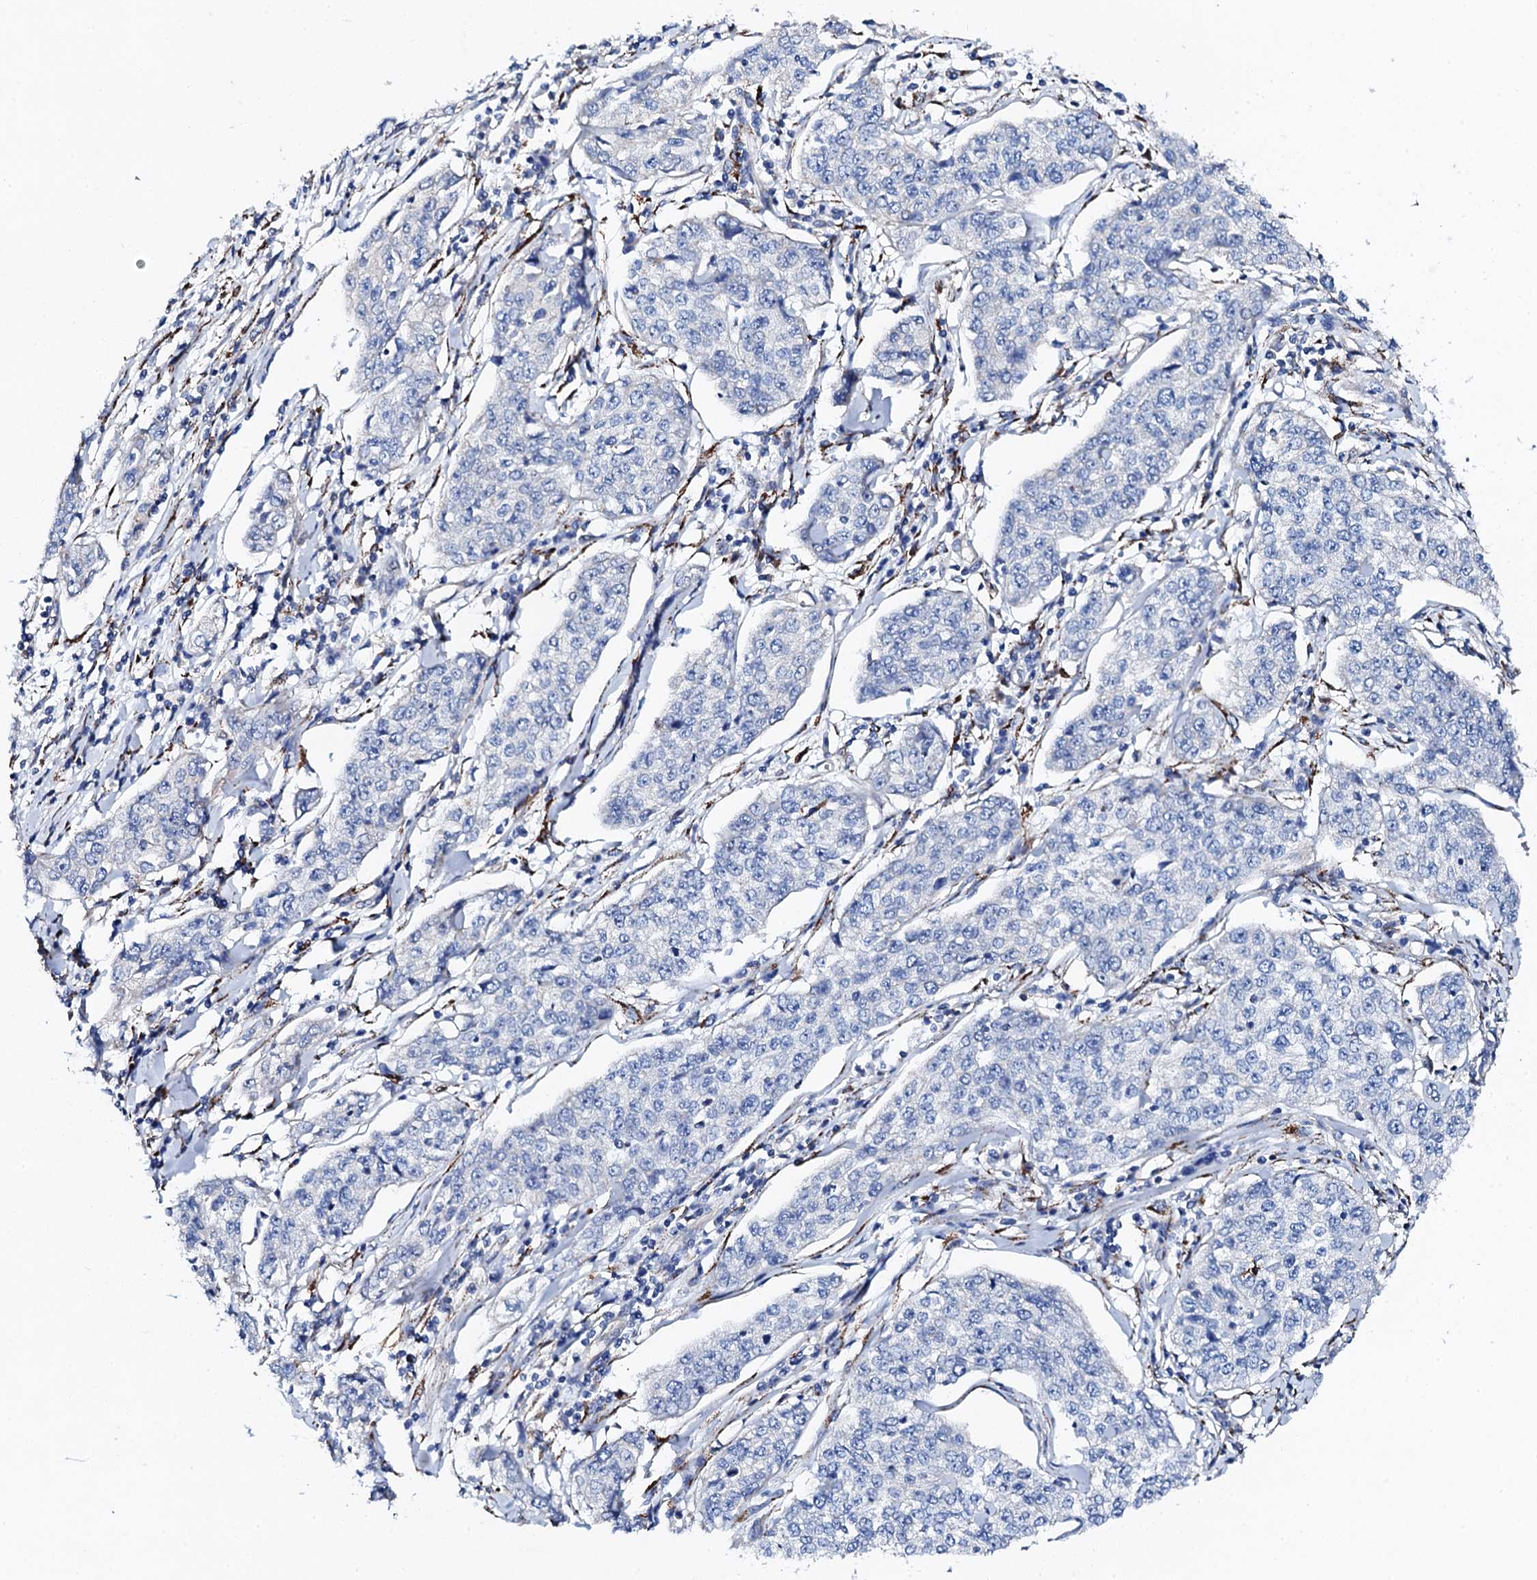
{"staining": {"intensity": "negative", "quantity": "none", "location": "none"}, "tissue": "cervical cancer", "cell_type": "Tumor cells", "image_type": "cancer", "snomed": [{"axis": "morphology", "description": "Squamous cell carcinoma, NOS"}, {"axis": "topography", "description": "Cervix"}], "caption": "Immunohistochemistry (IHC) micrograph of cervical cancer stained for a protein (brown), which reveals no expression in tumor cells.", "gene": "KLHL32", "patient": {"sex": "female", "age": 35}}